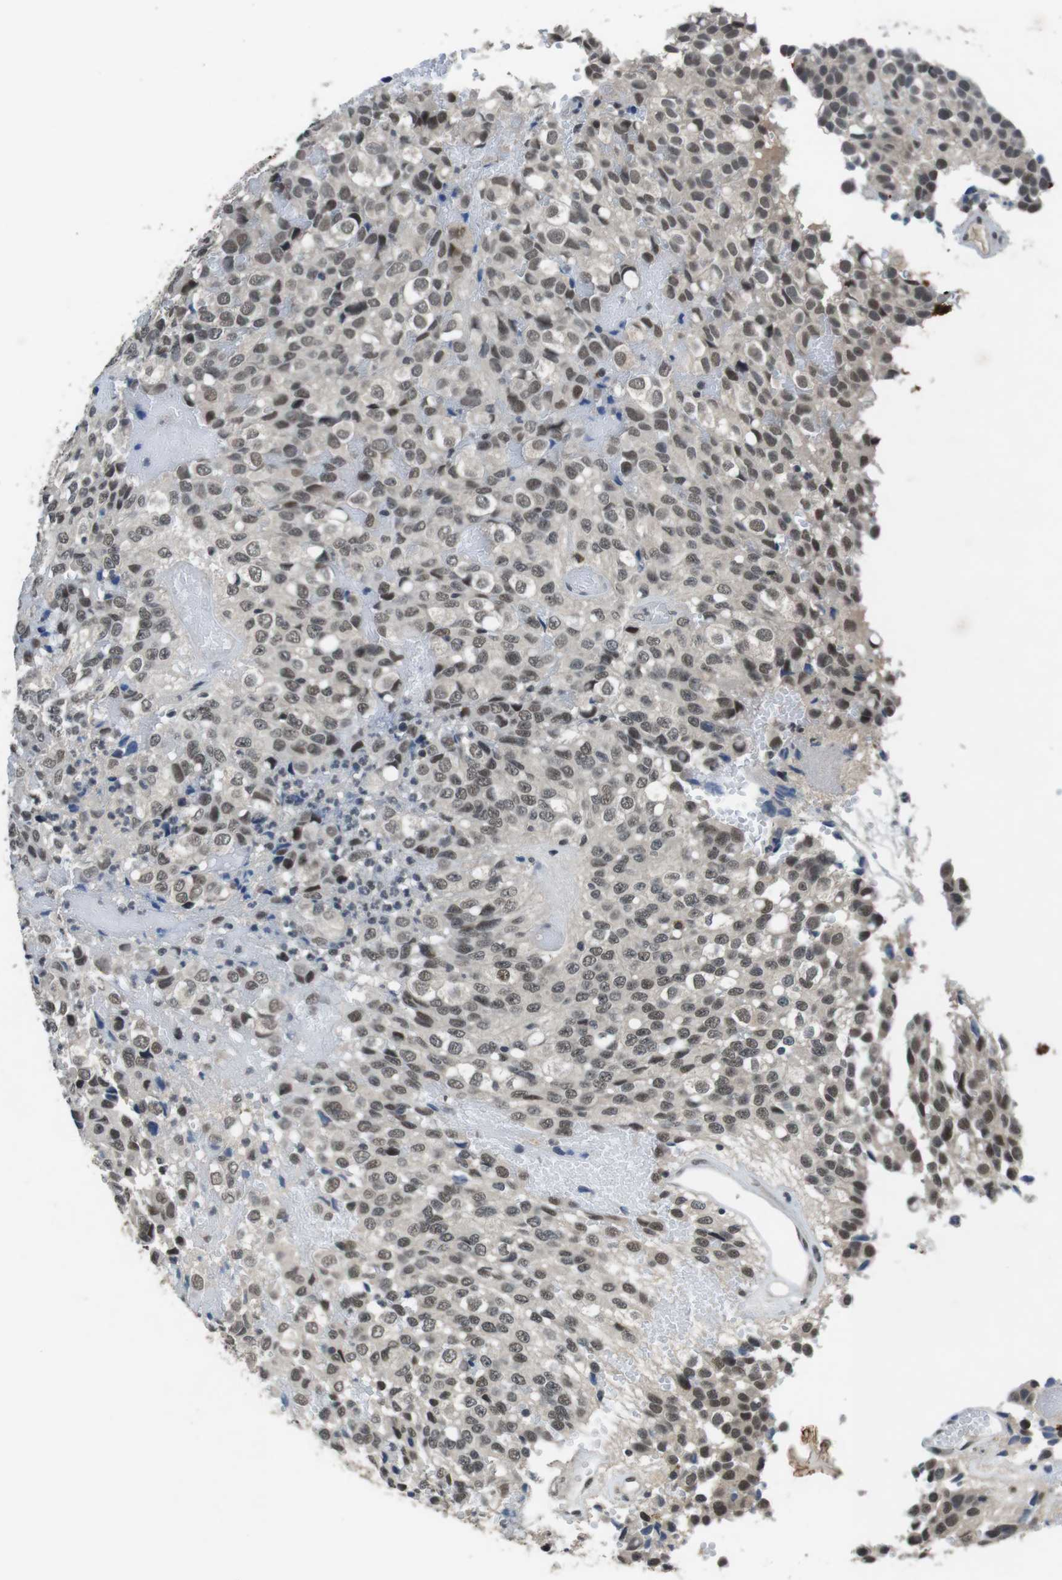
{"staining": {"intensity": "weak", "quantity": ">75%", "location": "nuclear"}, "tissue": "glioma", "cell_type": "Tumor cells", "image_type": "cancer", "snomed": [{"axis": "morphology", "description": "Glioma, malignant, High grade"}, {"axis": "topography", "description": "Brain"}], "caption": "Human malignant high-grade glioma stained with a protein marker demonstrates weak staining in tumor cells.", "gene": "USP7", "patient": {"sex": "male", "age": 32}}